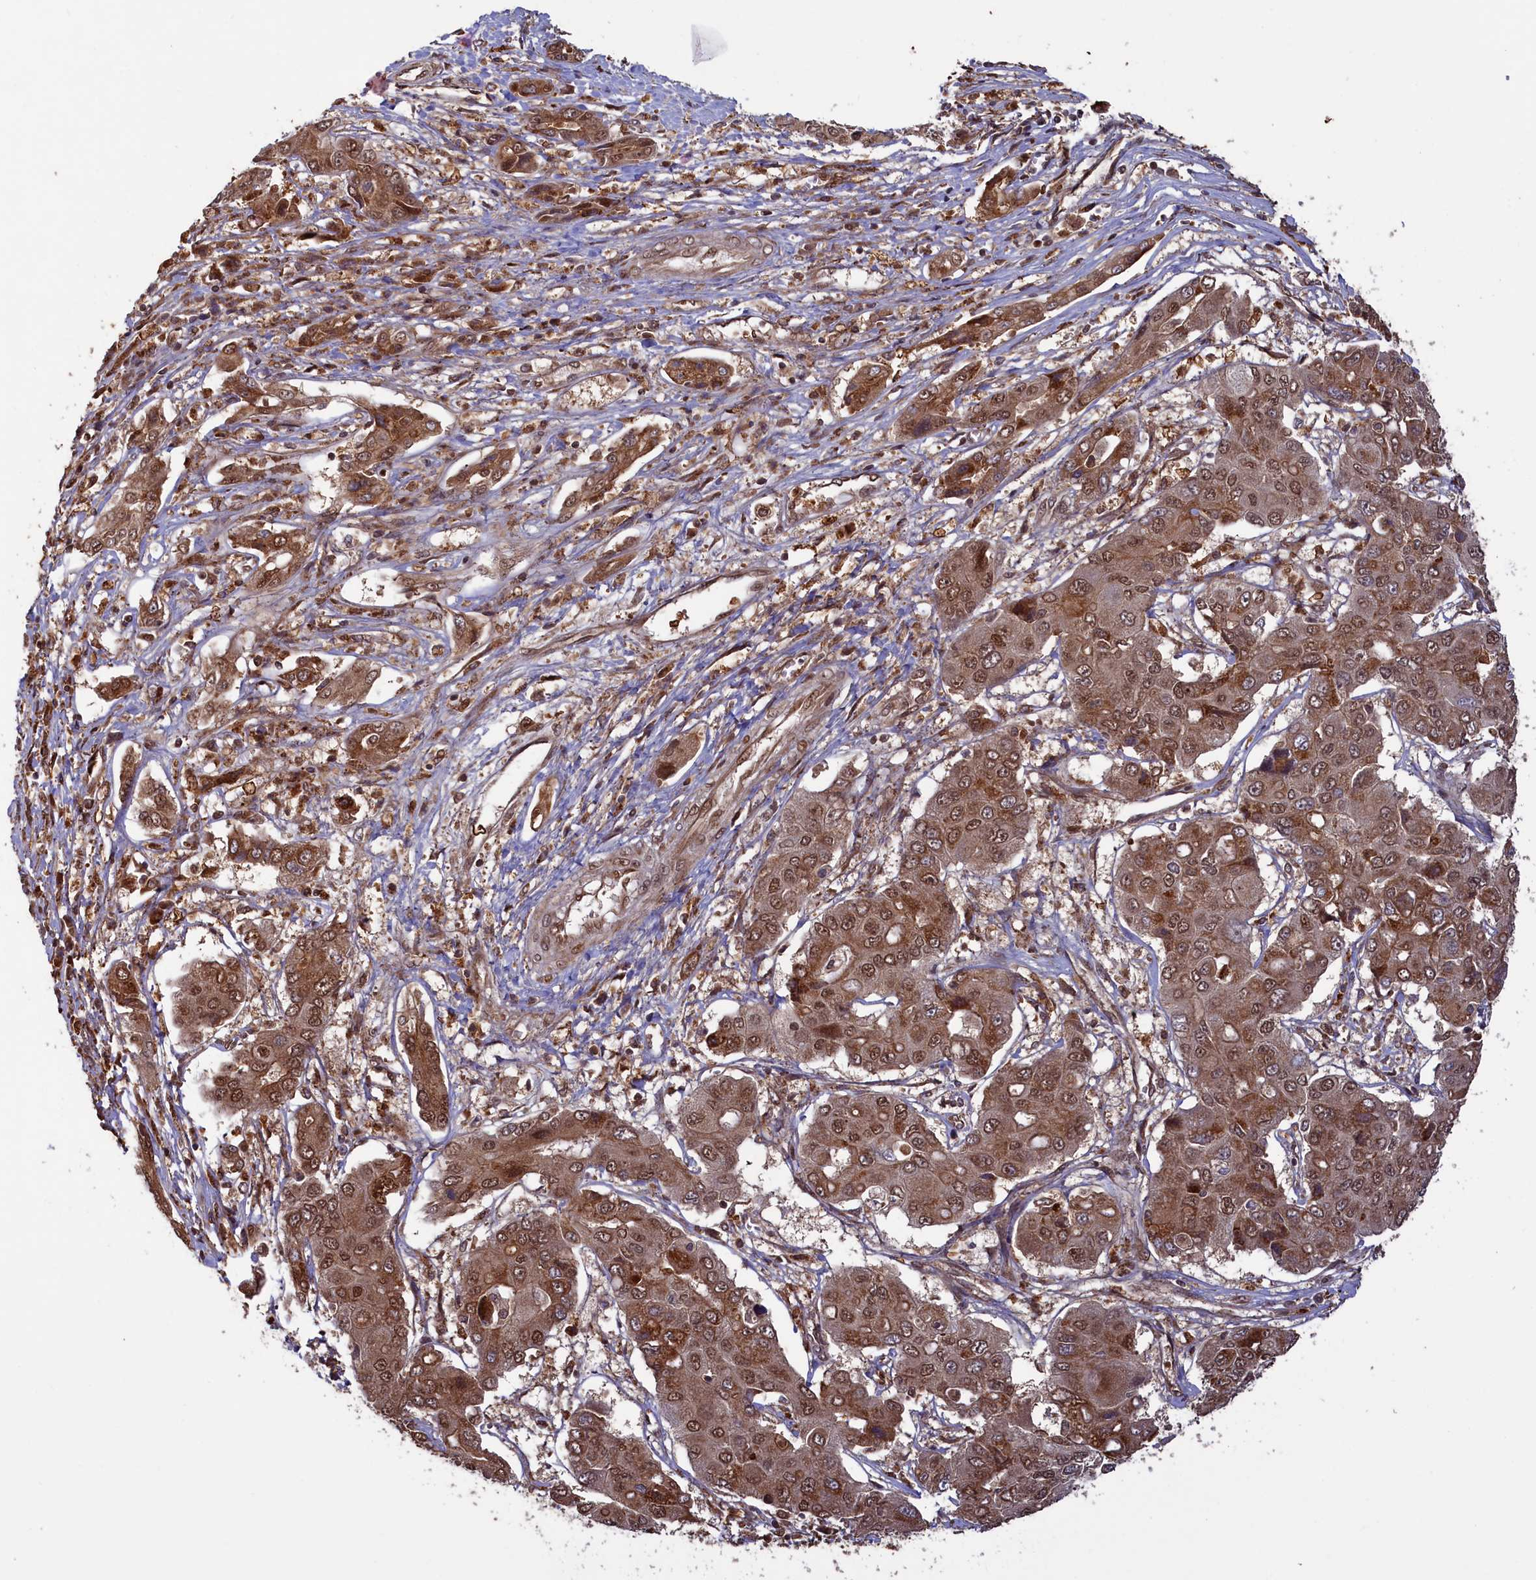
{"staining": {"intensity": "moderate", "quantity": ">75%", "location": "cytoplasmic/membranous,nuclear"}, "tissue": "liver cancer", "cell_type": "Tumor cells", "image_type": "cancer", "snomed": [{"axis": "morphology", "description": "Cholangiocarcinoma"}, {"axis": "topography", "description": "Liver"}], "caption": "Immunohistochemistry (DAB (3,3'-diaminobenzidine)) staining of human liver cholangiocarcinoma reveals moderate cytoplasmic/membranous and nuclear protein expression in about >75% of tumor cells.", "gene": "NAE1", "patient": {"sex": "male", "age": 67}}